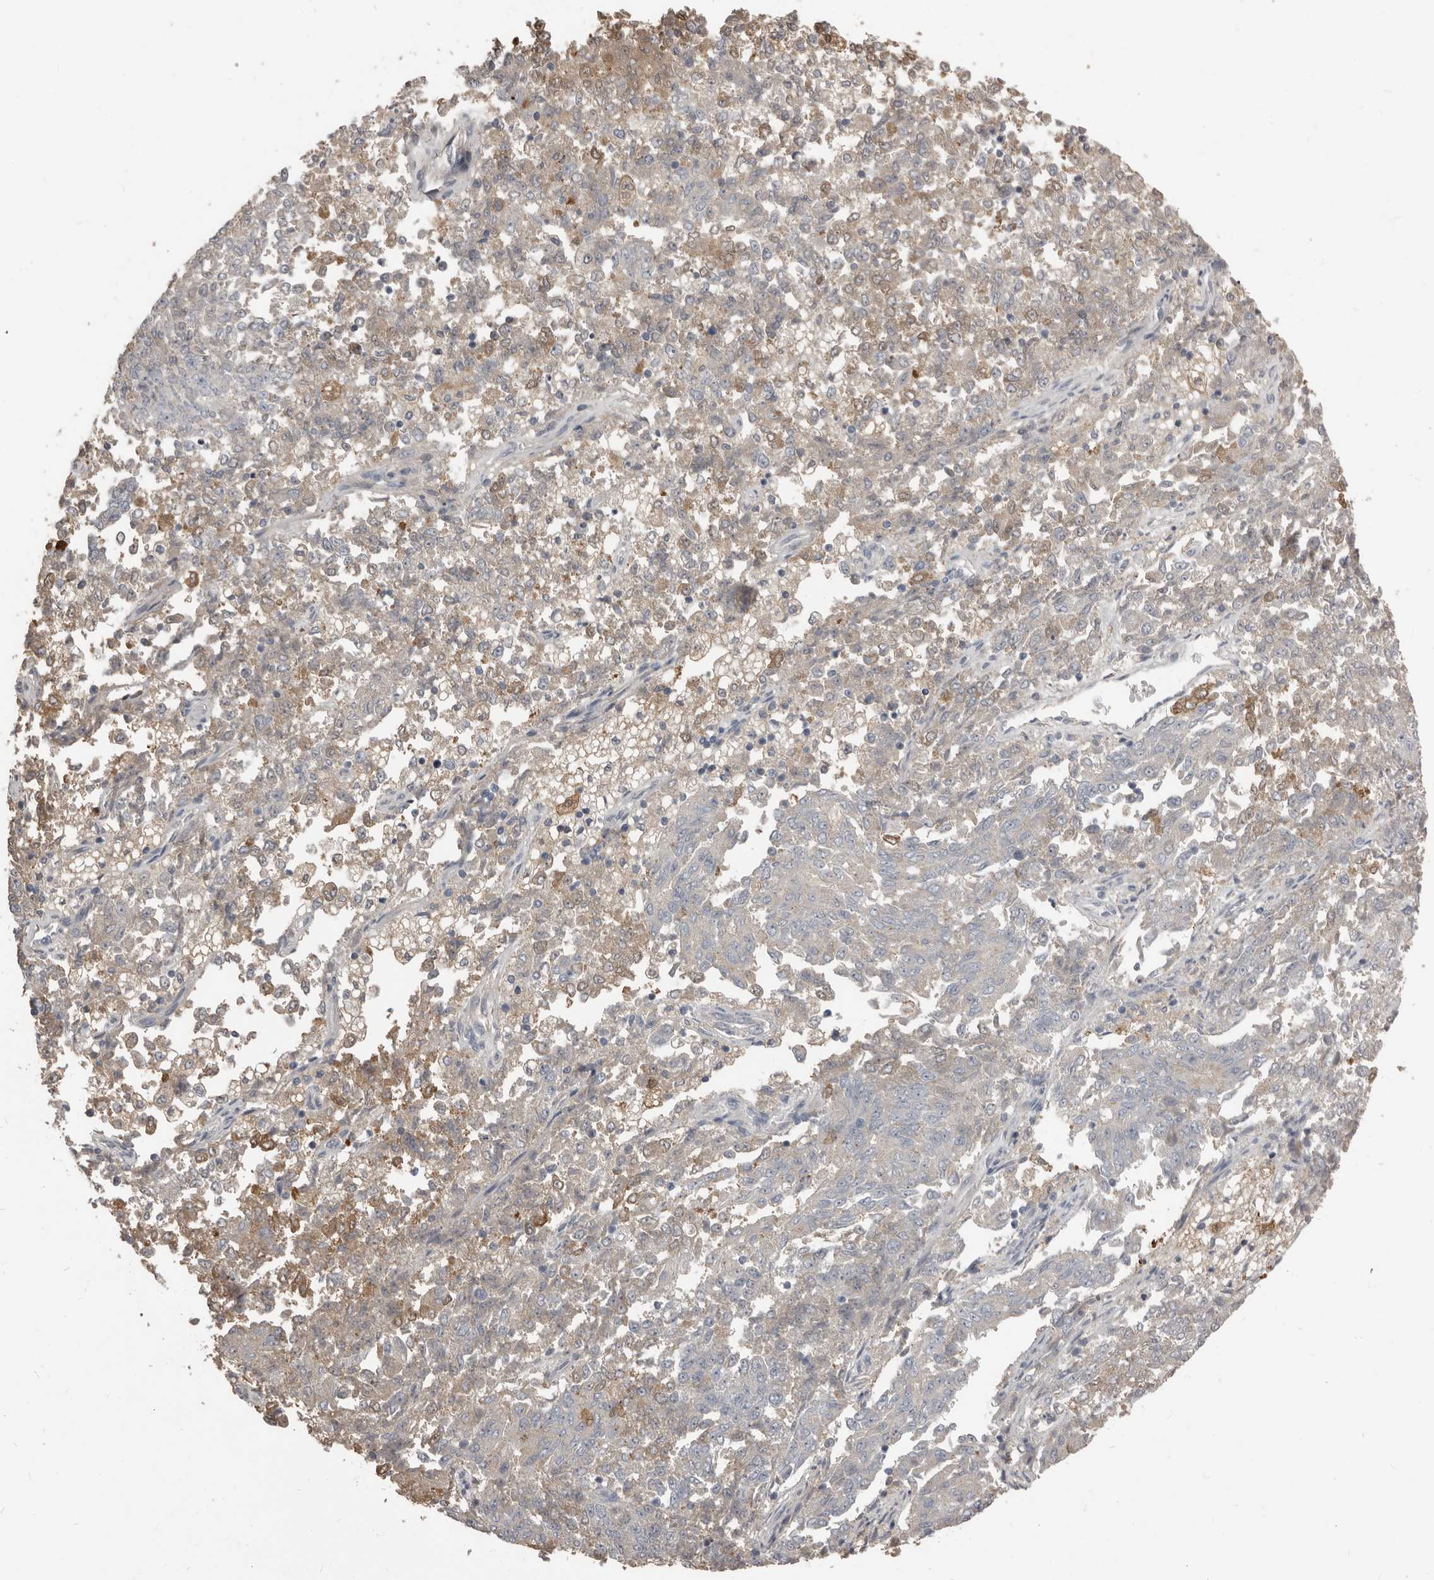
{"staining": {"intensity": "negative", "quantity": "none", "location": "none"}, "tissue": "endometrial cancer", "cell_type": "Tumor cells", "image_type": "cancer", "snomed": [{"axis": "morphology", "description": "Adenocarcinoma, NOS"}, {"axis": "topography", "description": "Endometrium"}], "caption": "Tumor cells are negative for brown protein staining in adenocarcinoma (endometrial). (Brightfield microscopy of DAB (3,3'-diaminobenzidine) immunohistochemistry (IHC) at high magnification).", "gene": "KCNJ8", "patient": {"sex": "female", "age": 80}}